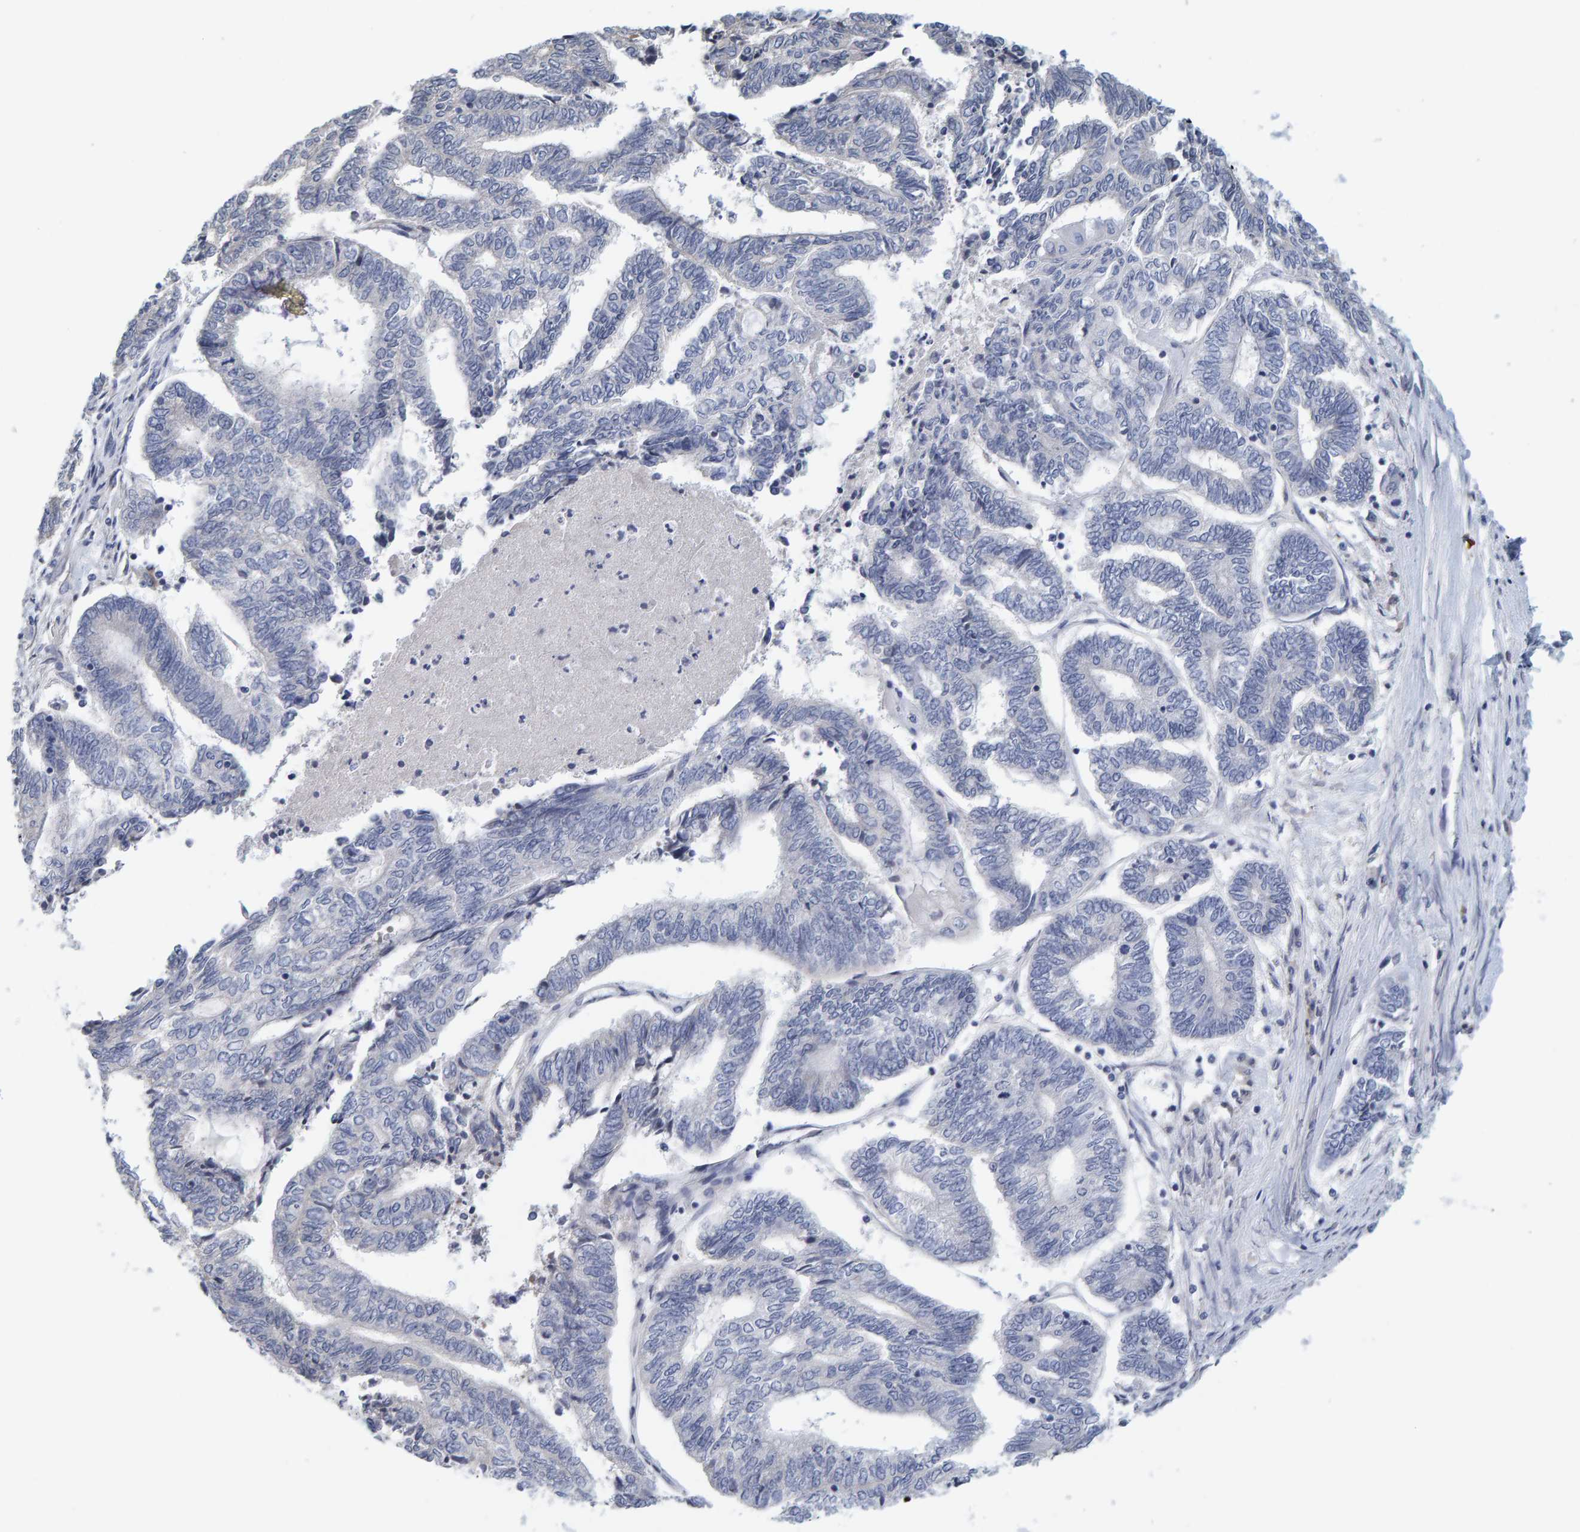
{"staining": {"intensity": "negative", "quantity": "none", "location": "none"}, "tissue": "endometrial cancer", "cell_type": "Tumor cells", "image_type": "cancer", "snomed": [{"axis": "morphology", "description": "Adenocarcinoma, NOS"}, {"axis": "topography", "description": "Uterus"}, {"axis": "topography", "description": "Endometrium"}], "caption": "Endometrial cancer was stained to show a protein in brown. There is no significant expression in tumor cells.", "gene": "ZNF77", "patient": {"sex": "female", "age": 70}}